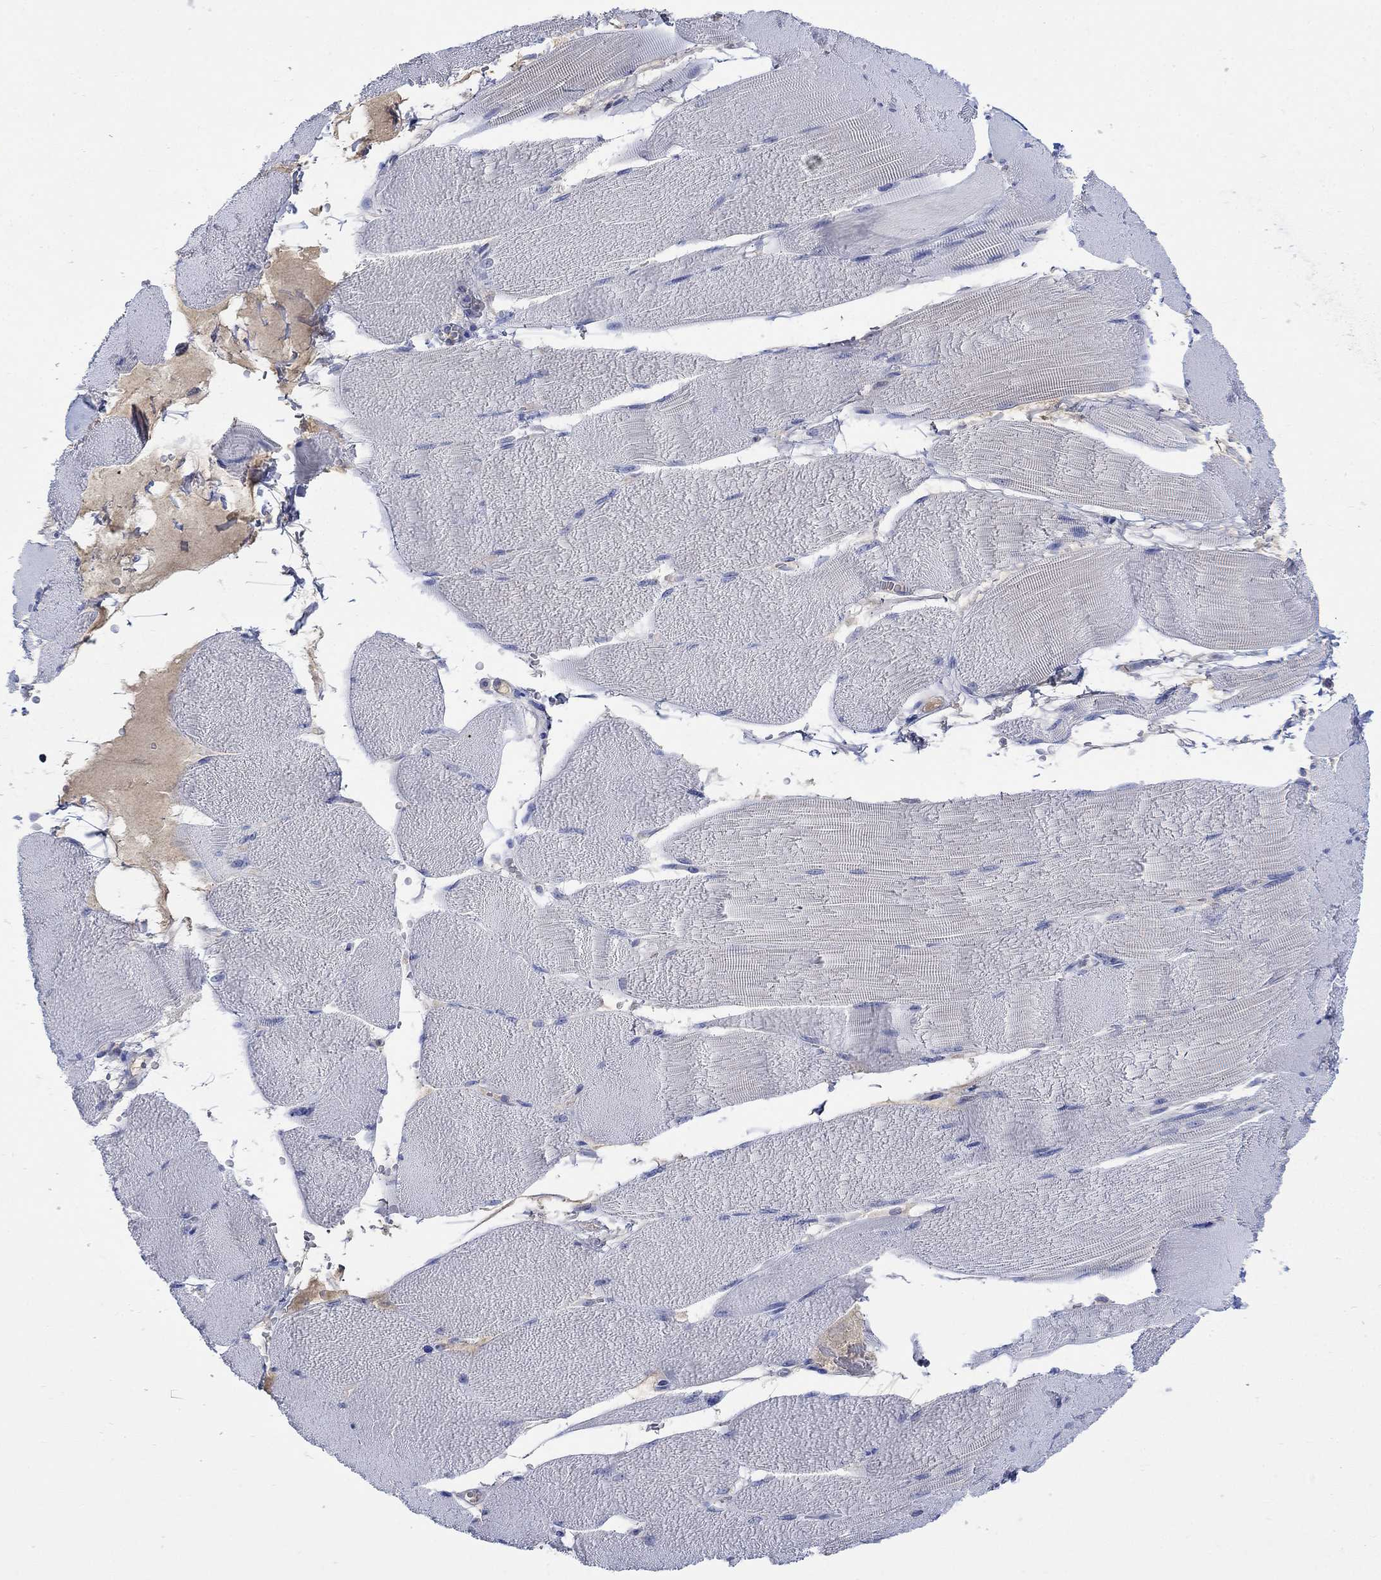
{"staining": {"intensity": "negative", "quantity": "none", "location": "none"}, "tissue": "skeletal muscle", "cell_type": "Myocytes", "image_type": "normal", "snomed": [{"axis": "morphology", "description": "Normal tissue, NOS"}, {"axis": "topography", "description": "Skeletal muscle"}], "caption": "DAB (3,3'-diaminobenzidine) immunohistochemical staining of normal skeletal muscle displays no significant expression in myocytes.", "gene": "GCM1", "patient": {"sex": "male", "age": 56}}